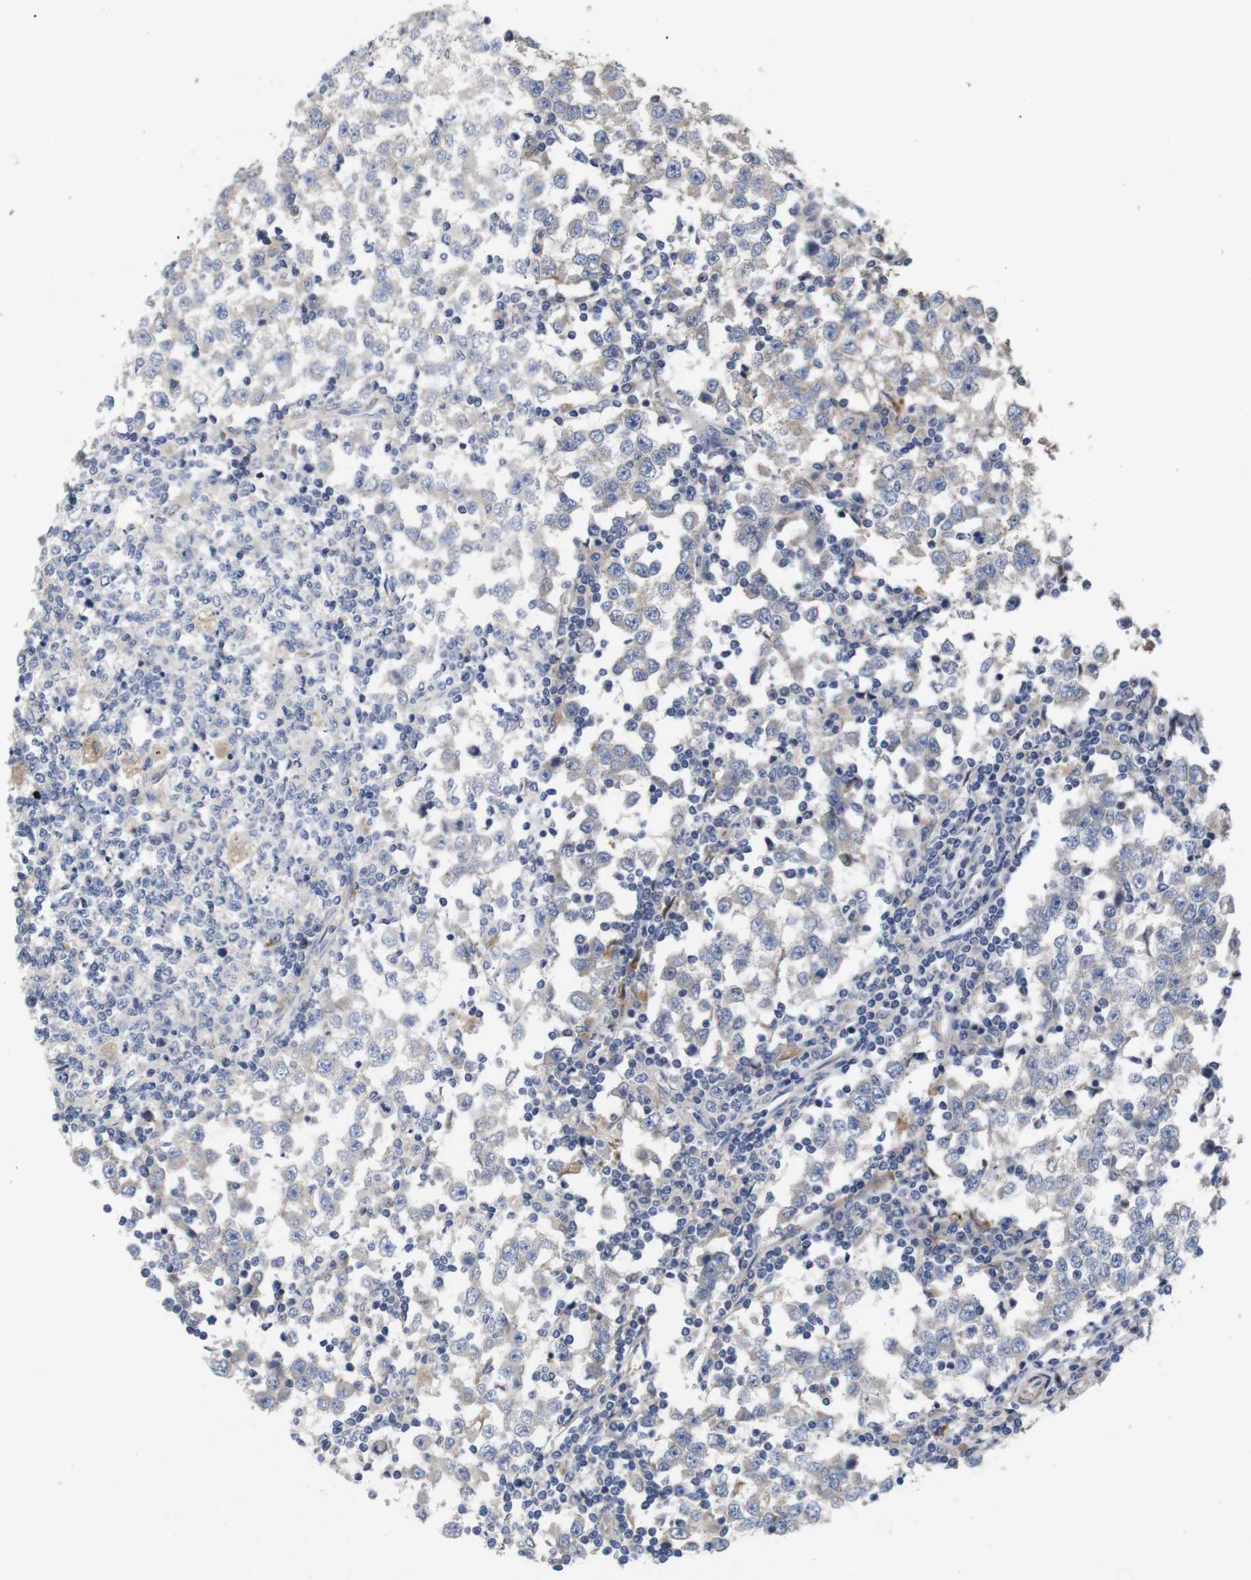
{"staining": {"intensity": "negative", "quantity": "none", "location": "none"}, "tissue": "testis cancer", "cell_type": "Tumor cells", "image_type": "cancer", "snomed": [{"axis": "morphology", "description": "Seminoma, NOS"}, {"axis": "topography", "description": "Testis"}], "caption": "Tumor cells are negative for protein expression in human testis cancer (seminoma).", "gene": "SPRY3", "patient": {"sex": "male", "age": 65}}